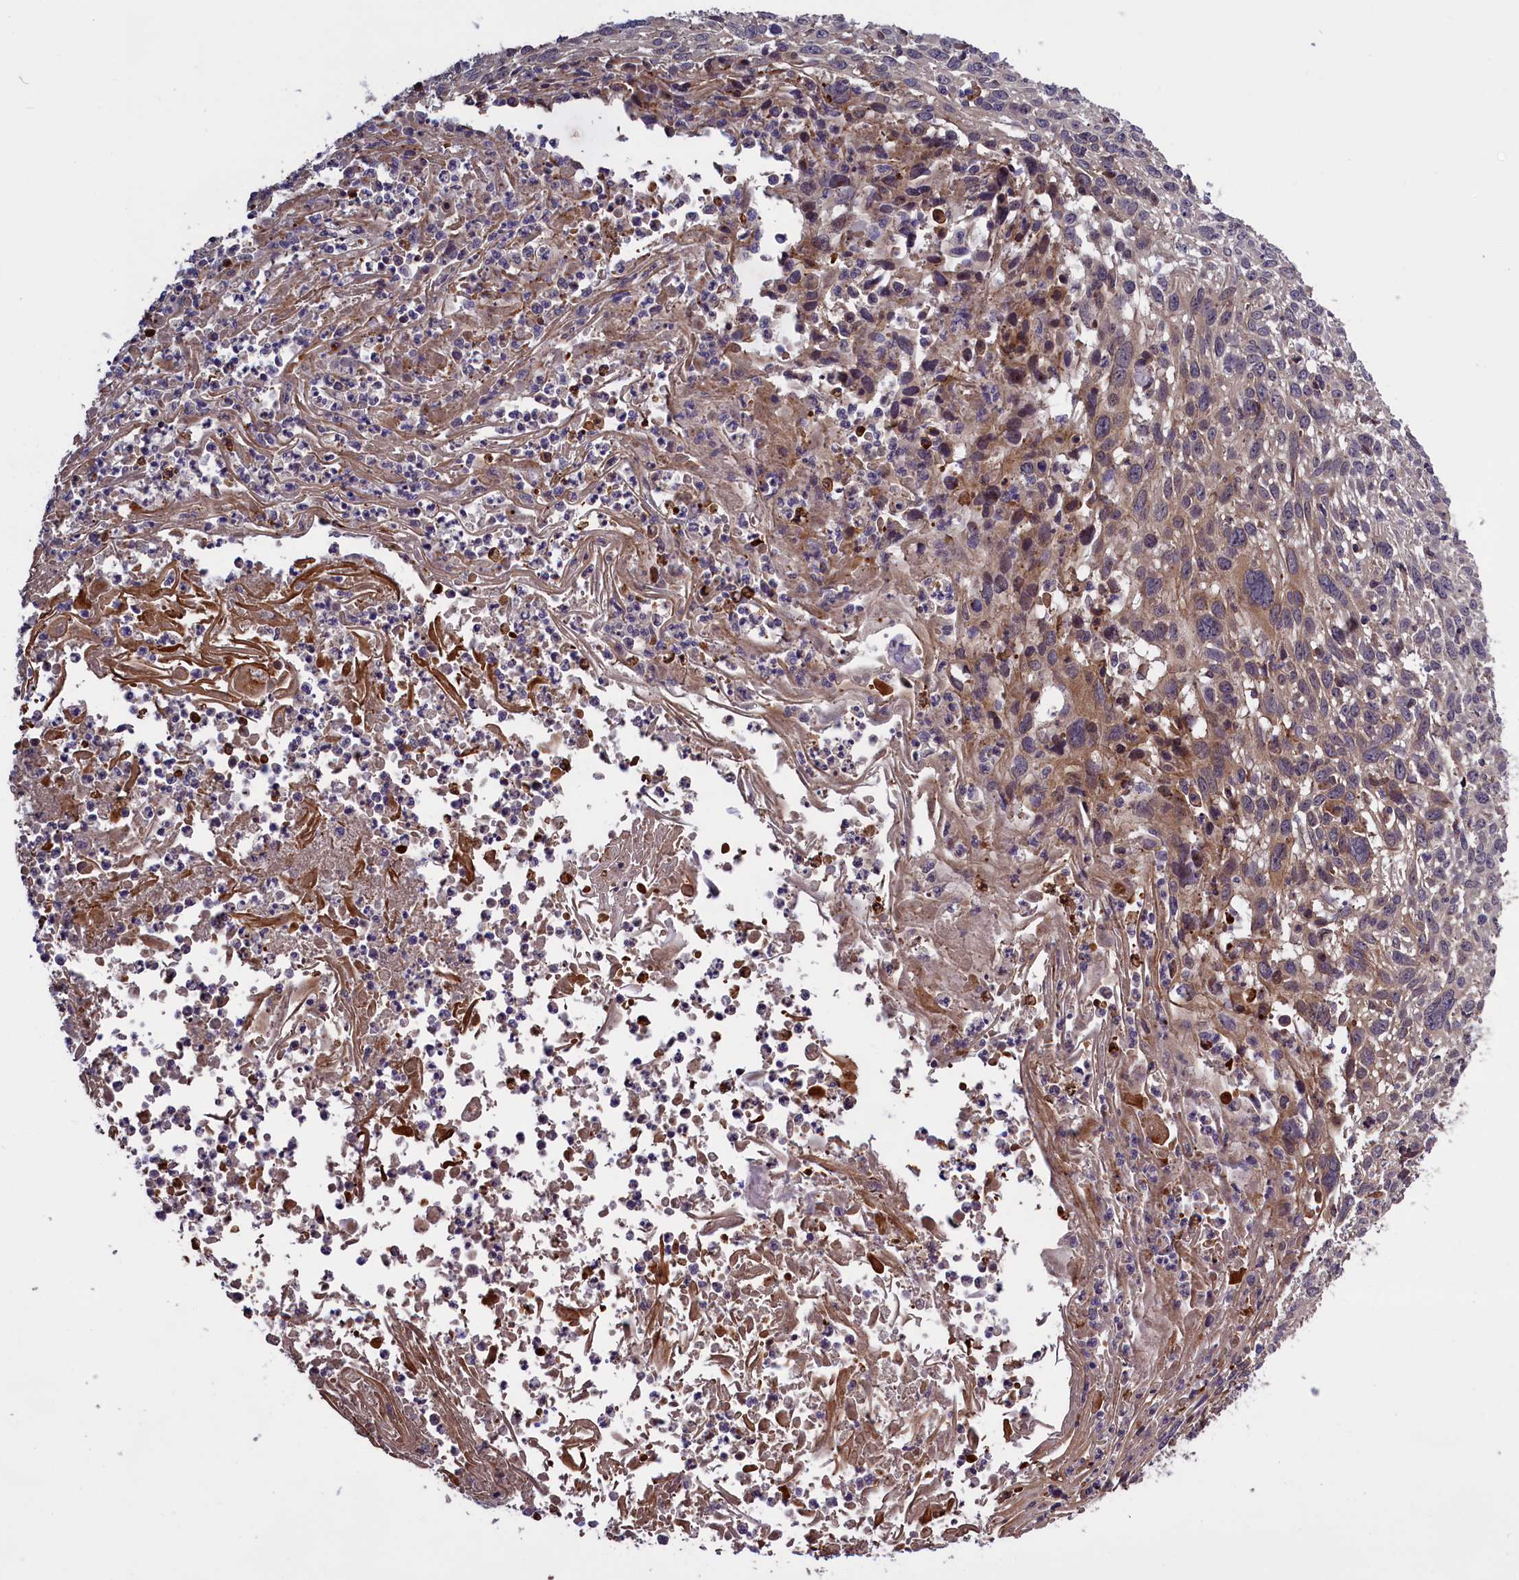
{"staining": {"intensity": "moderate", "quantity": "25%-75%", "location": "cytoplasmic/membranous"}, "tissue": "cervical cancer", "cell_type": "Tumor cells", "image_type": "cancer", "snomed": [{"axis": "morphology", "description": "Squamous cell carcinoma, NOS"}, {"axis": "topography", "description": "Cervix"}], "caption": "A micrograph of human cervical cancer stained for a protein reveals moderate cytoplasmic/membranous brown staining in tumor cells. The staining is performed using DAB brown chromogen to label protein expression. The nuclei are counter-stained blue using hematoxylin.", "gene": "DENND1B", "patient": {"sex": "female", "age": 51}}